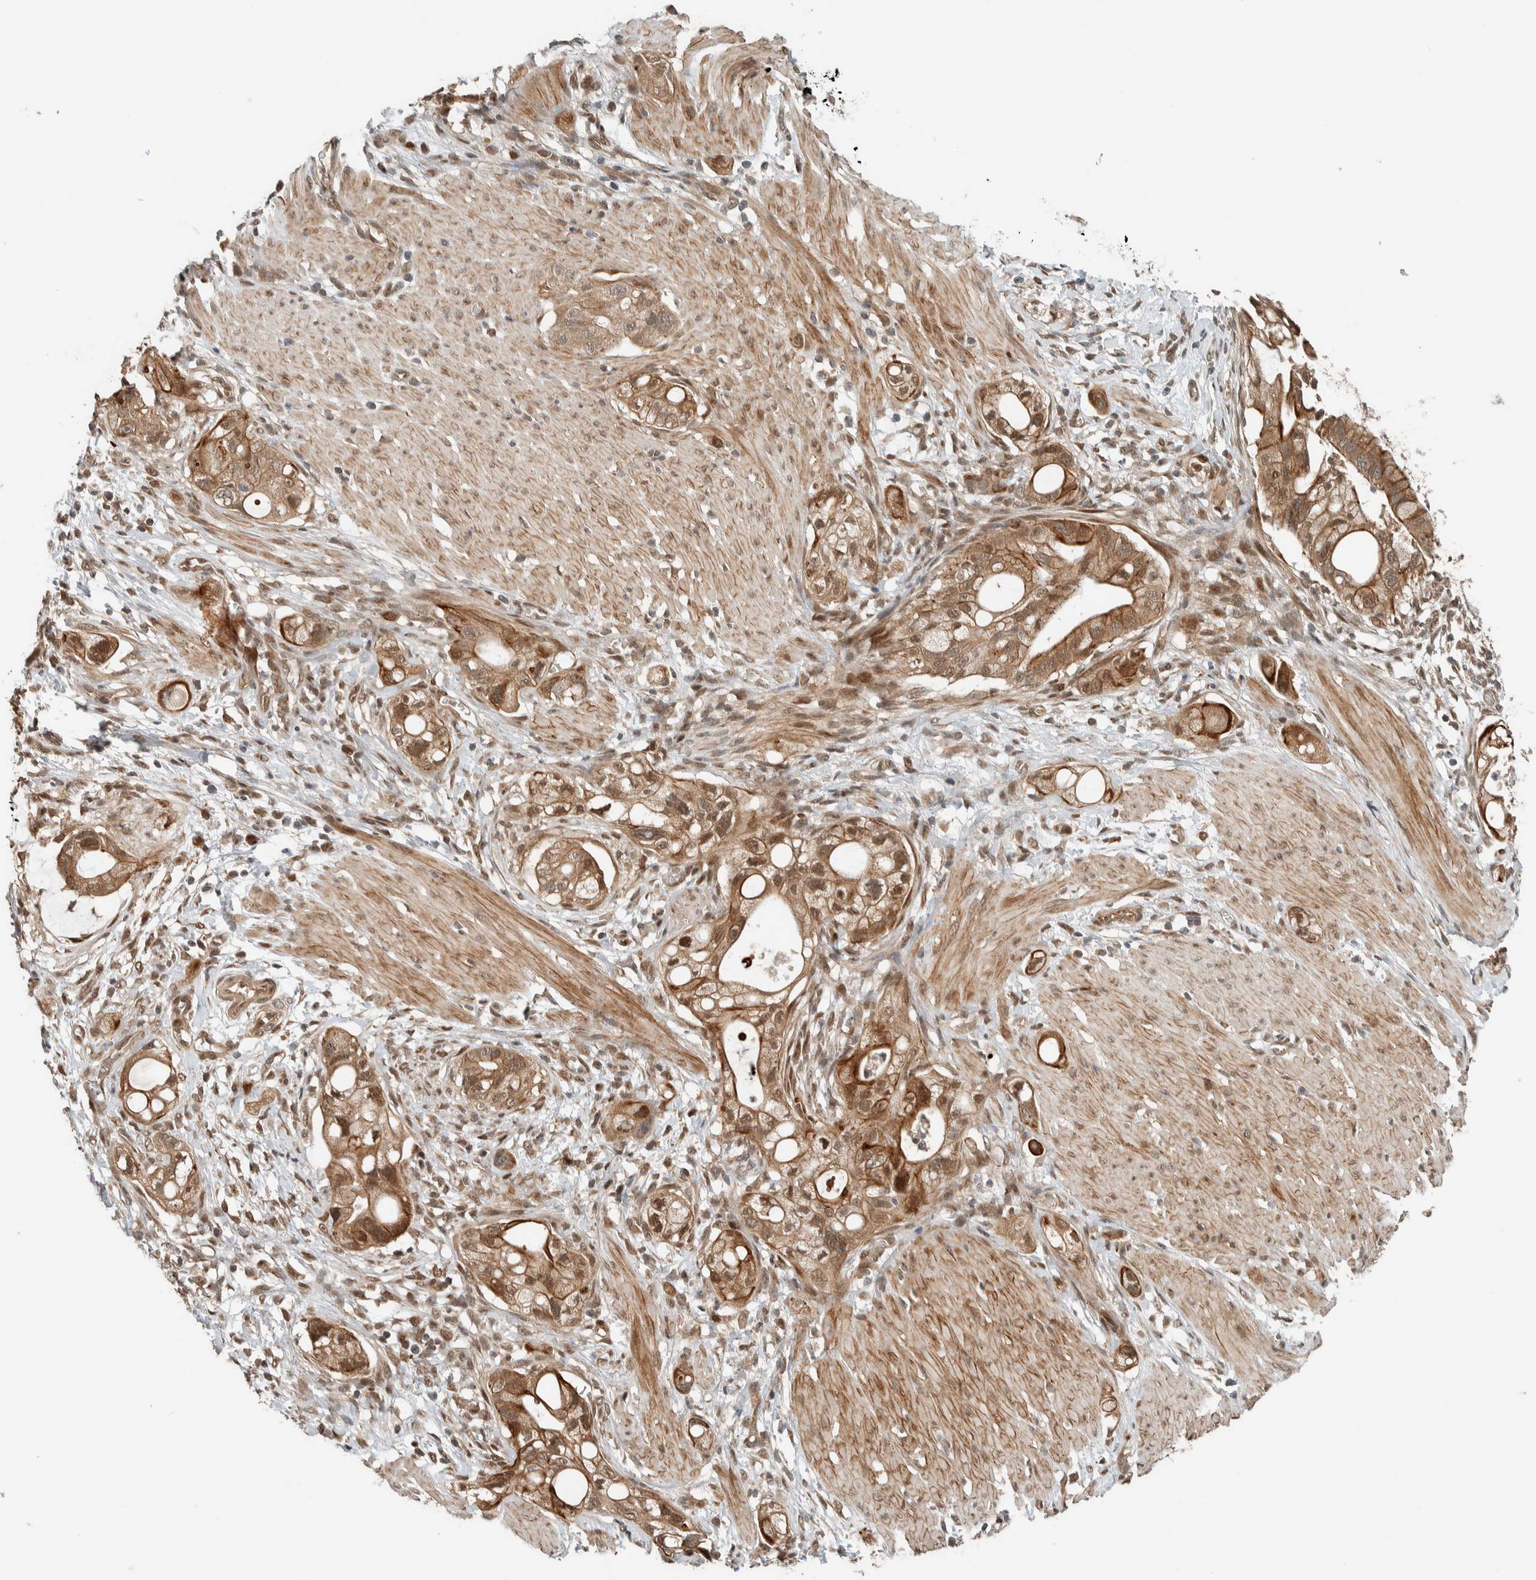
{"staining": {"intensity": "moderate", "quantity": ">75%", "location": "cytoplasmic/membranous,nuclear"}, "tissue": "stomach cancer", "cell_type": "Tumor cells", "image_type": "cancer", "snomed": [{"axis": "morphology", "description": "Adenocarcinoma, NOS"}, {"axis": "topography", "description": "Stomach"}, {"axis": "topography", "description": "Stomach, lower"}], "caption": "Immunohistochemistry of stomach cancer demonstrates medium levels of moderate cytoplasmic/membranous and nuclear expression in about >75% of tumor cells.", "gene": "STXBP4", "patient": {"sex": "female", "age": 48}}